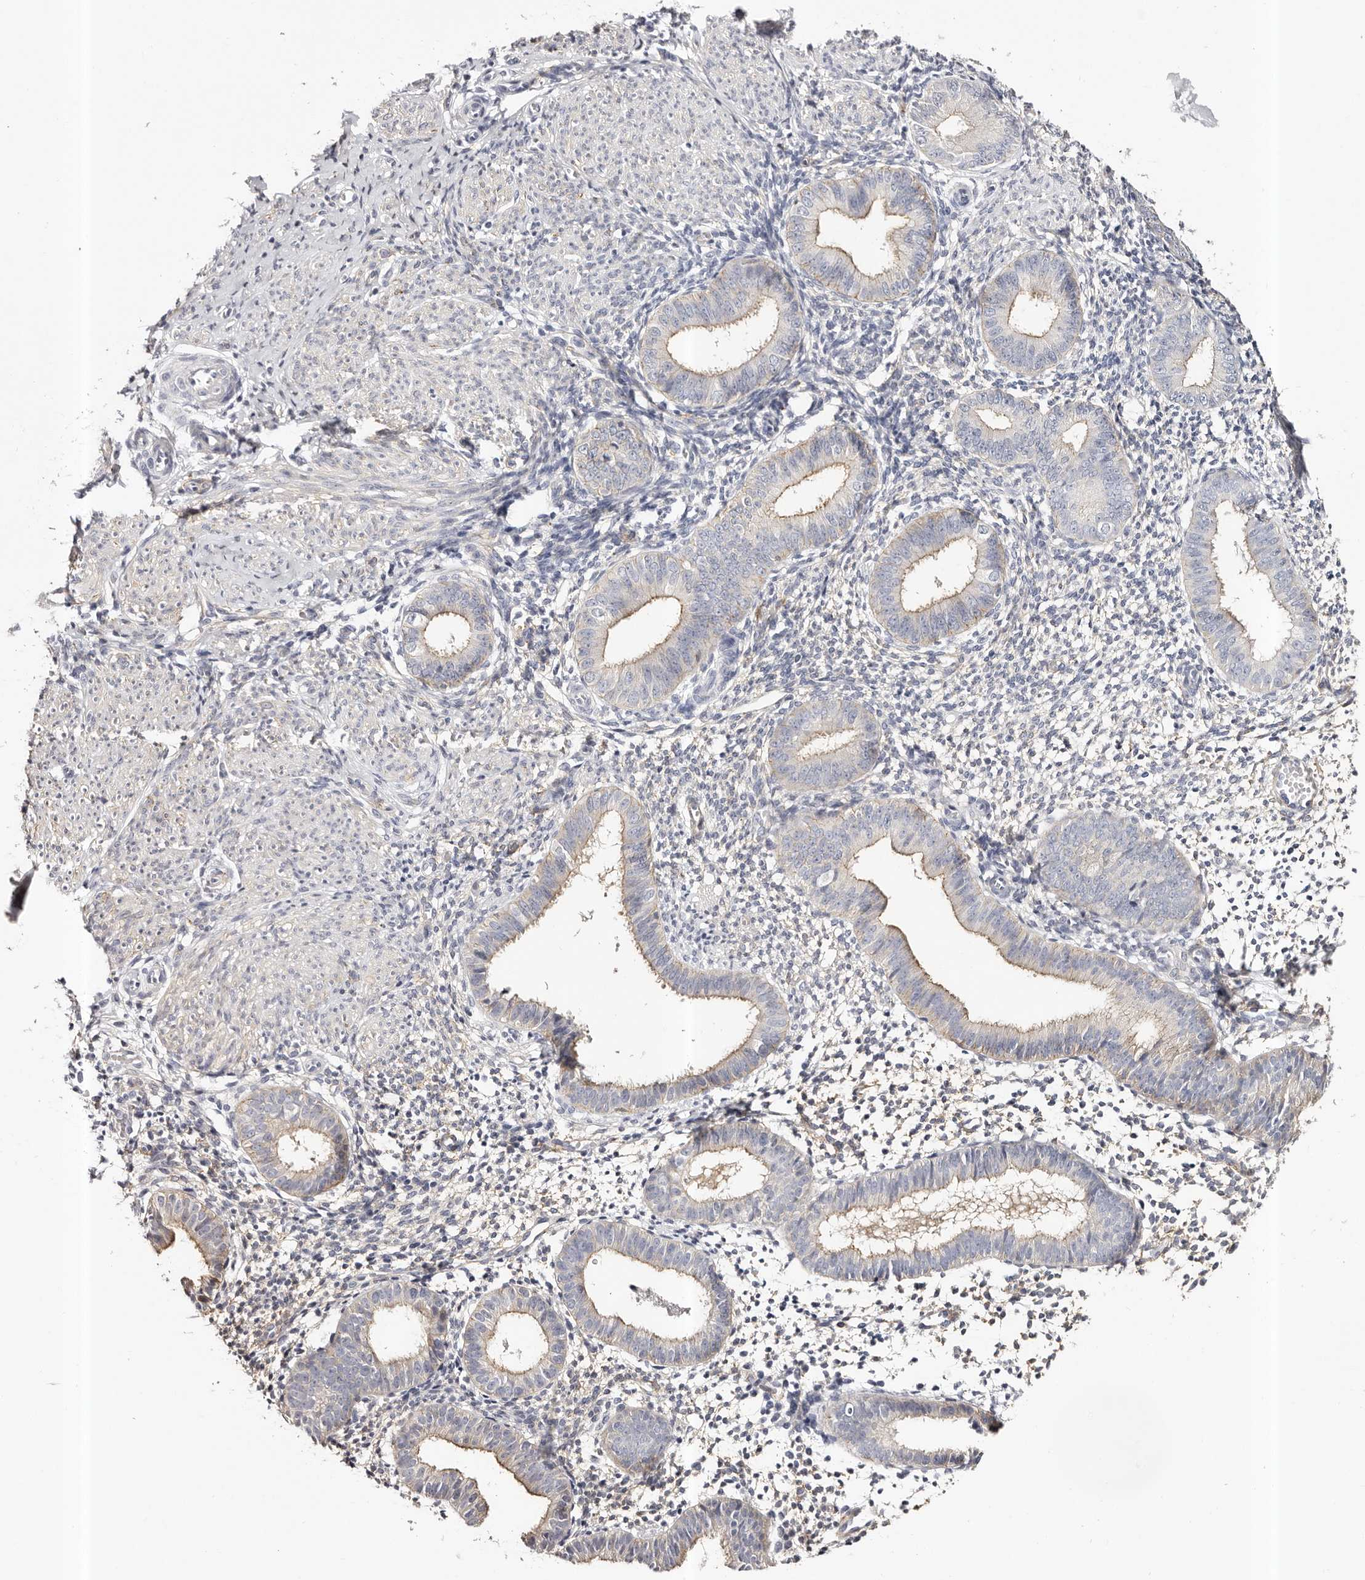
{"staining": {"intensity": "negative", "quantity": "none", "location": "none"}, "tissue": "endometrium", "cell_type": "Cells in endometrial stroma", "image_type": "normal", "snomed": [{"axis": "morphology", "description": "Normal tissue, NOS"}, {"axis": "topography", "description": "Uterus"}, {"axis": "topography", "description": "Endometrium"}], "caption": "Photomicrograph shows no protein positivity in cells in endometrial stroma of normal endometrium.", "gene": "ROM1", "patient": {"sex": "female", "age": 48}}